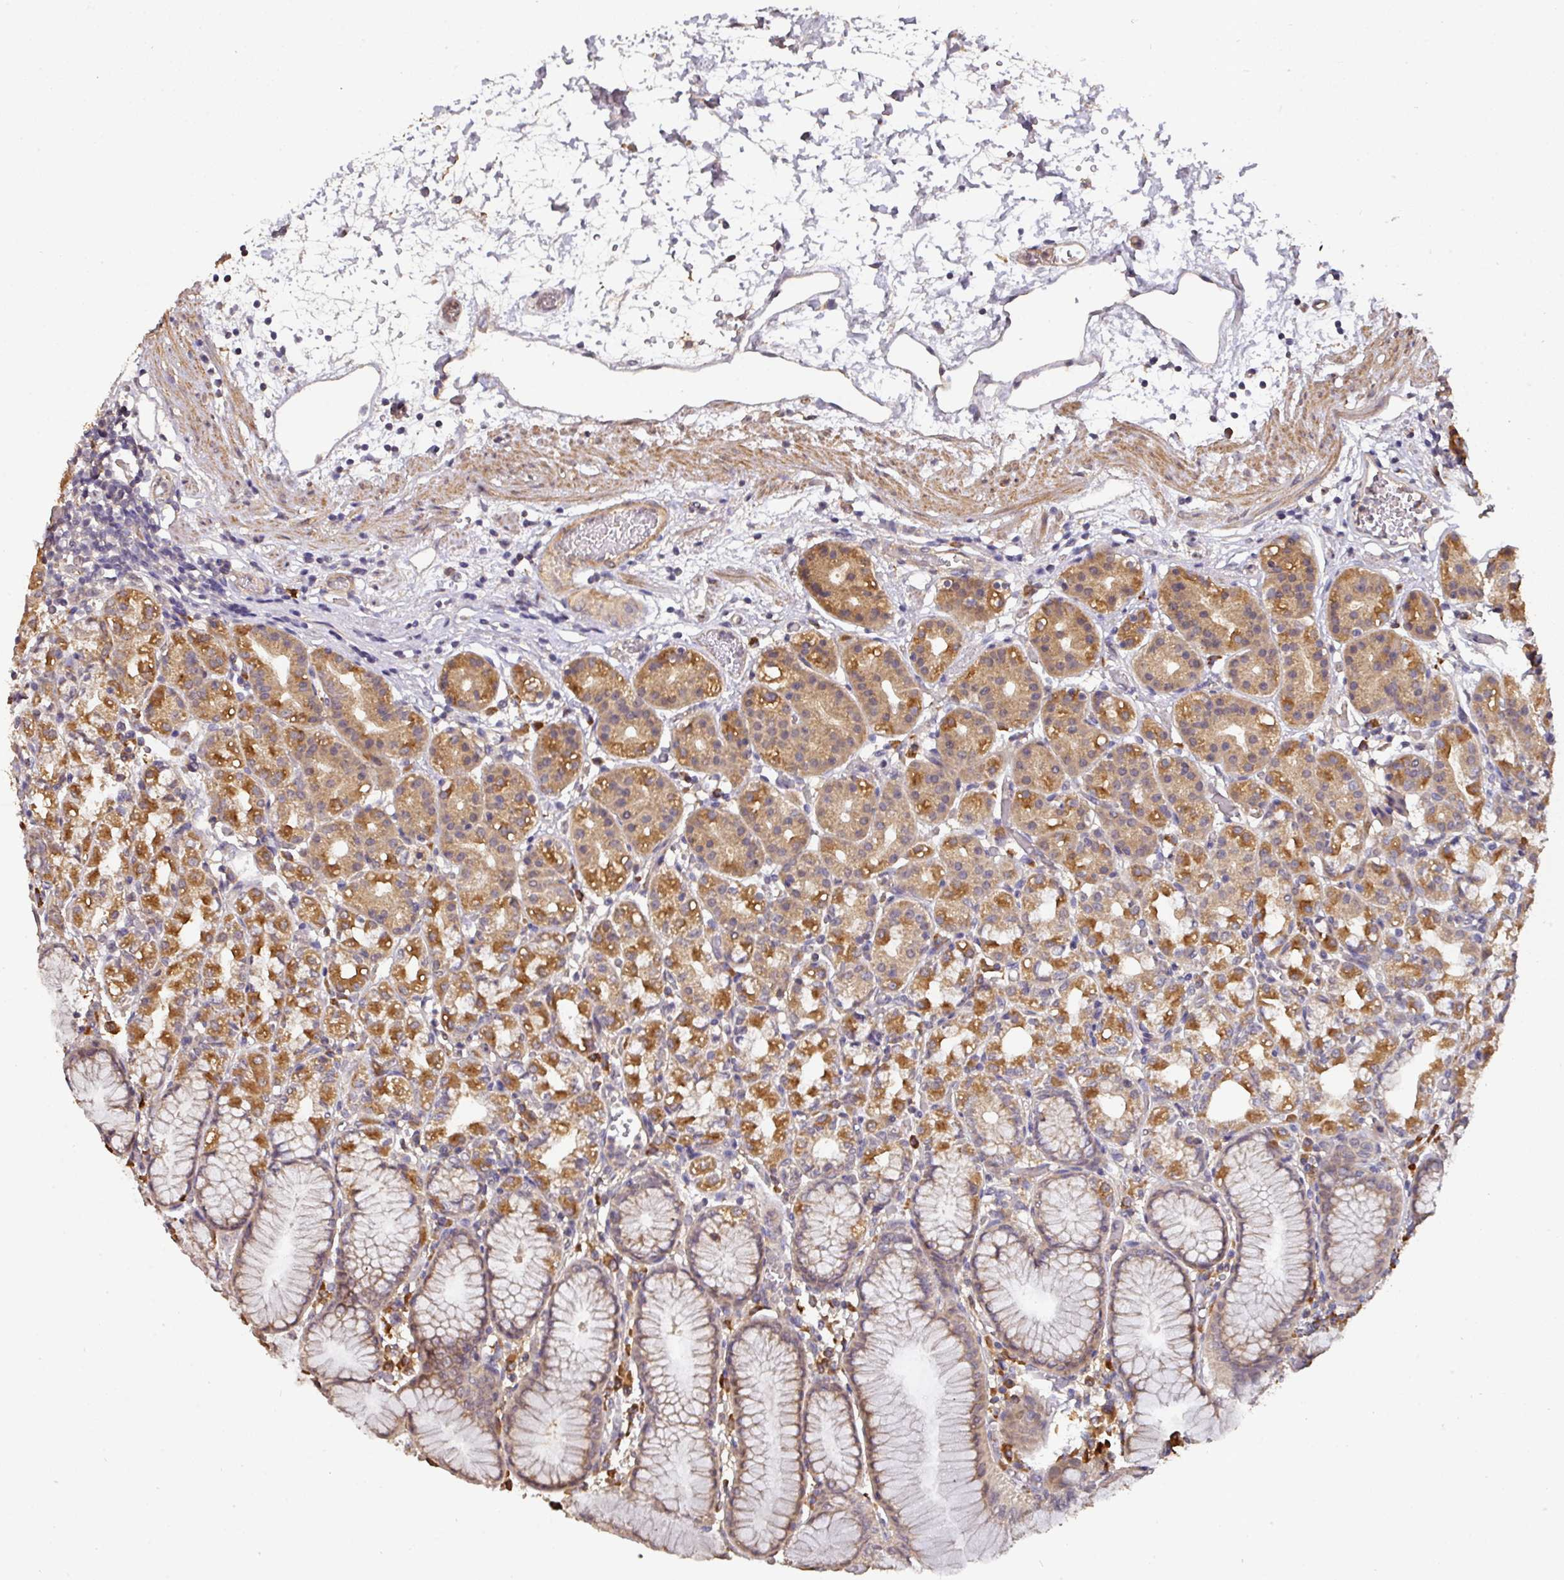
{"staining": {"intensity": "moderate", "quantity": ">75%", "location": "cytoplasmic/membranous"}, "tissue": "stomach", "cell_type": "Glandular cells", "image_type": "normal", "snomed": [{"axis": "morphology", "description": "Normal tissue, NOS"}, {"axis": "topography", "description": "Stomach"}], "caption": "Immunohistochemical staining of benign human stomach demonstrates medium levels of moderate cytoplasmic/membranous staining in approximately >75% of glandular cells. (IHC, brightfield microscopy, high magnification).", "gene": "ACVR2B", "patient": {"sex": "female", "age": 57}}